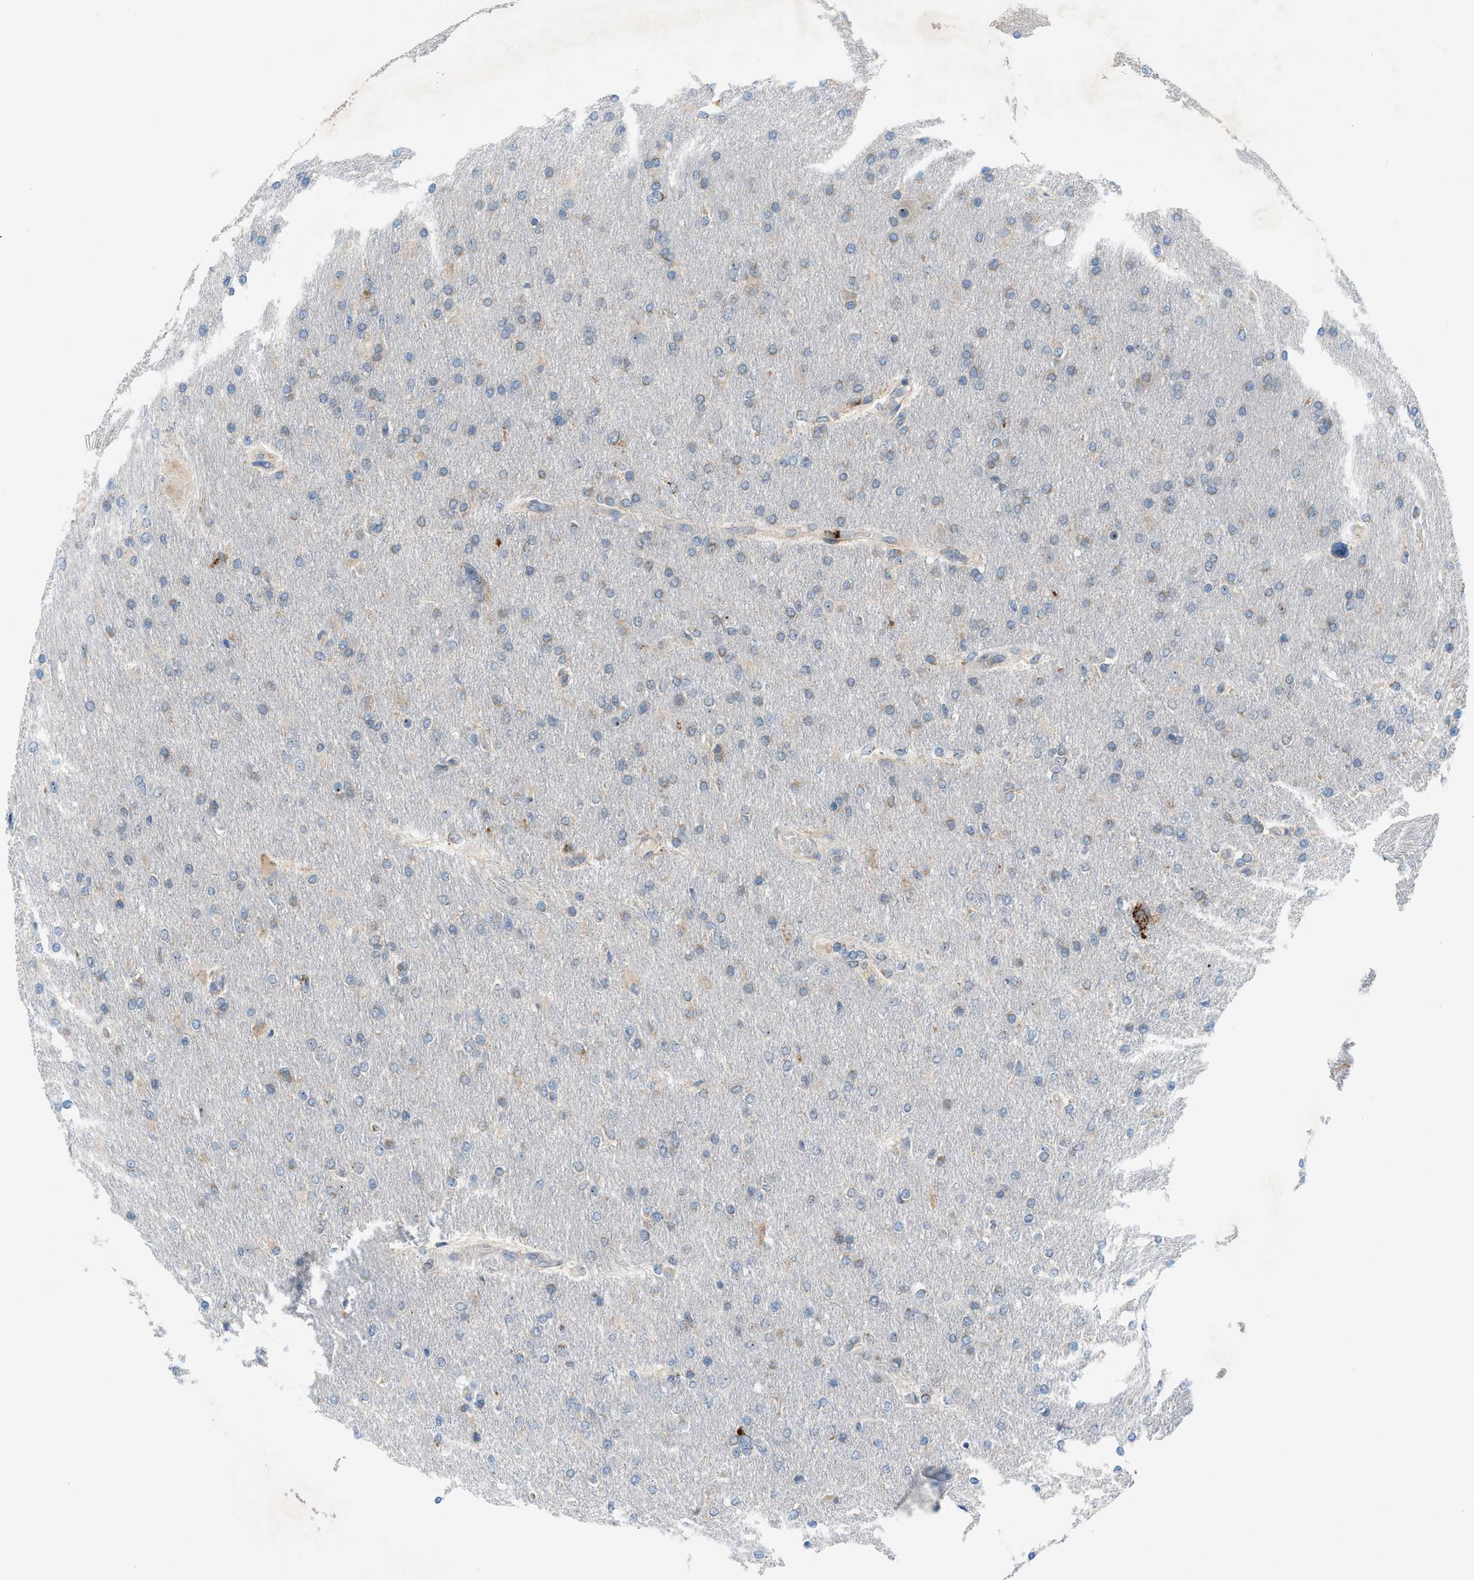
{"staining": {"intensity": "weak", "quantity": "<25%", "location": "cytoplasmic/membranous"}, "tissue": "glioma", "cell_type": "Tumor cells", "image_type": "cancer", "snomed": [{"axis": "morphology", "description": "Glioma, malignant, High grade"}, {"axis": "topography", "description": "Cerebral cortex"}], "caption": "Glioma was stained to show a protein in brown. There is no significant positivity in tumor cells.", "gene": "TPH1", "patient": {"sex": "female", "age": 36}}